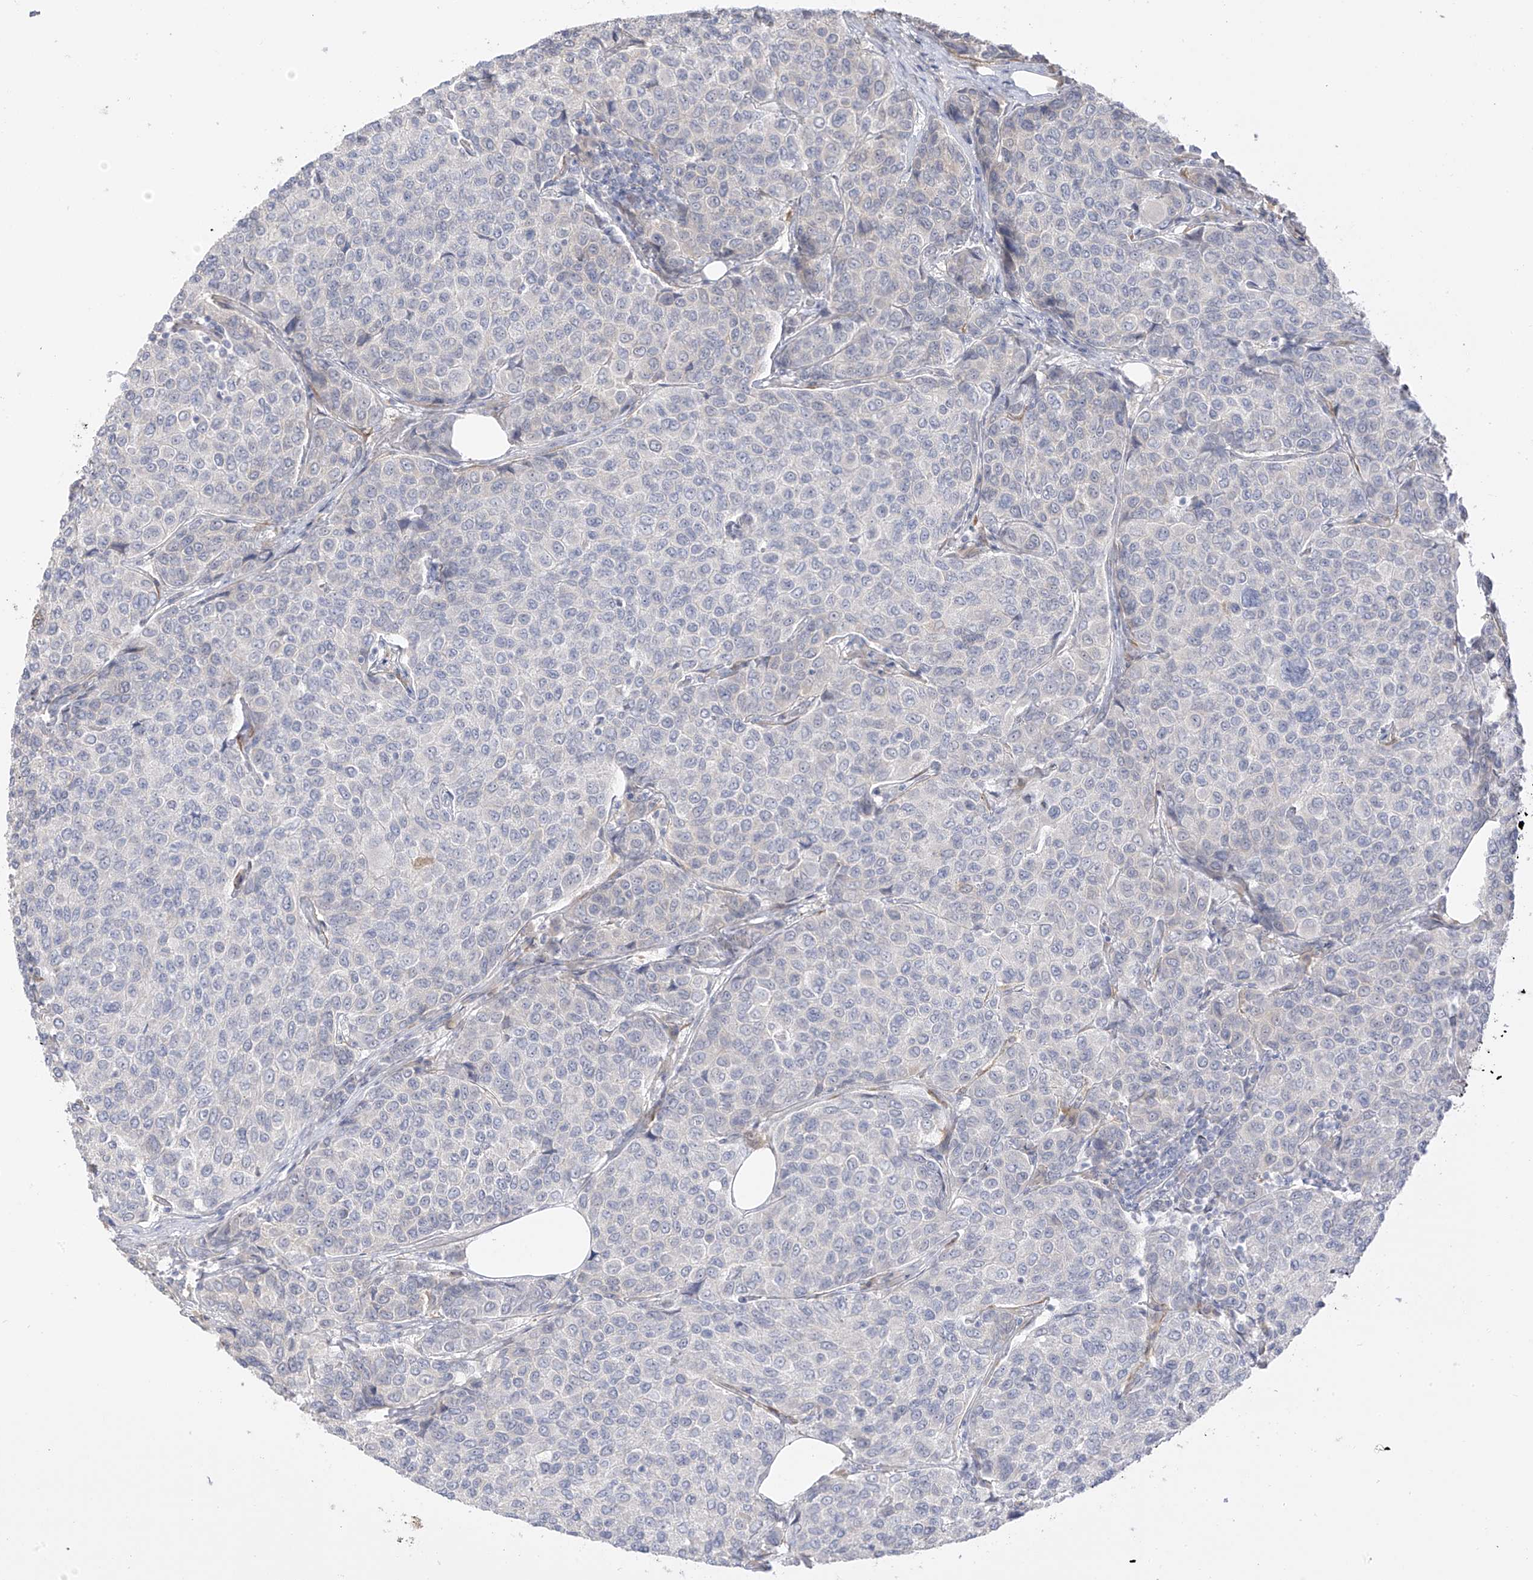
{"staining": {"intensity": "negative", "quantity": "none", "location": "none"}, "tissue": "breast cancer", "cell_type": "Tumor cells", "image_type": "cancer", "snomed": [{"axis": "morphology", "description": "Duct carcinoma"}, {"axis": "topography", "description": "Breast"}], "caption": "The image displays no staining of tumor cells in breast cancer. (Stains: DAB (3,3'-diaminobenzidine) immunohistochemistry (IHC) with hematoxylin counter stain, Microscopy: brightfield microscopy at high magnification).", "gene": "DCDC2", "patient": {"sex": "female", "age": 55}}